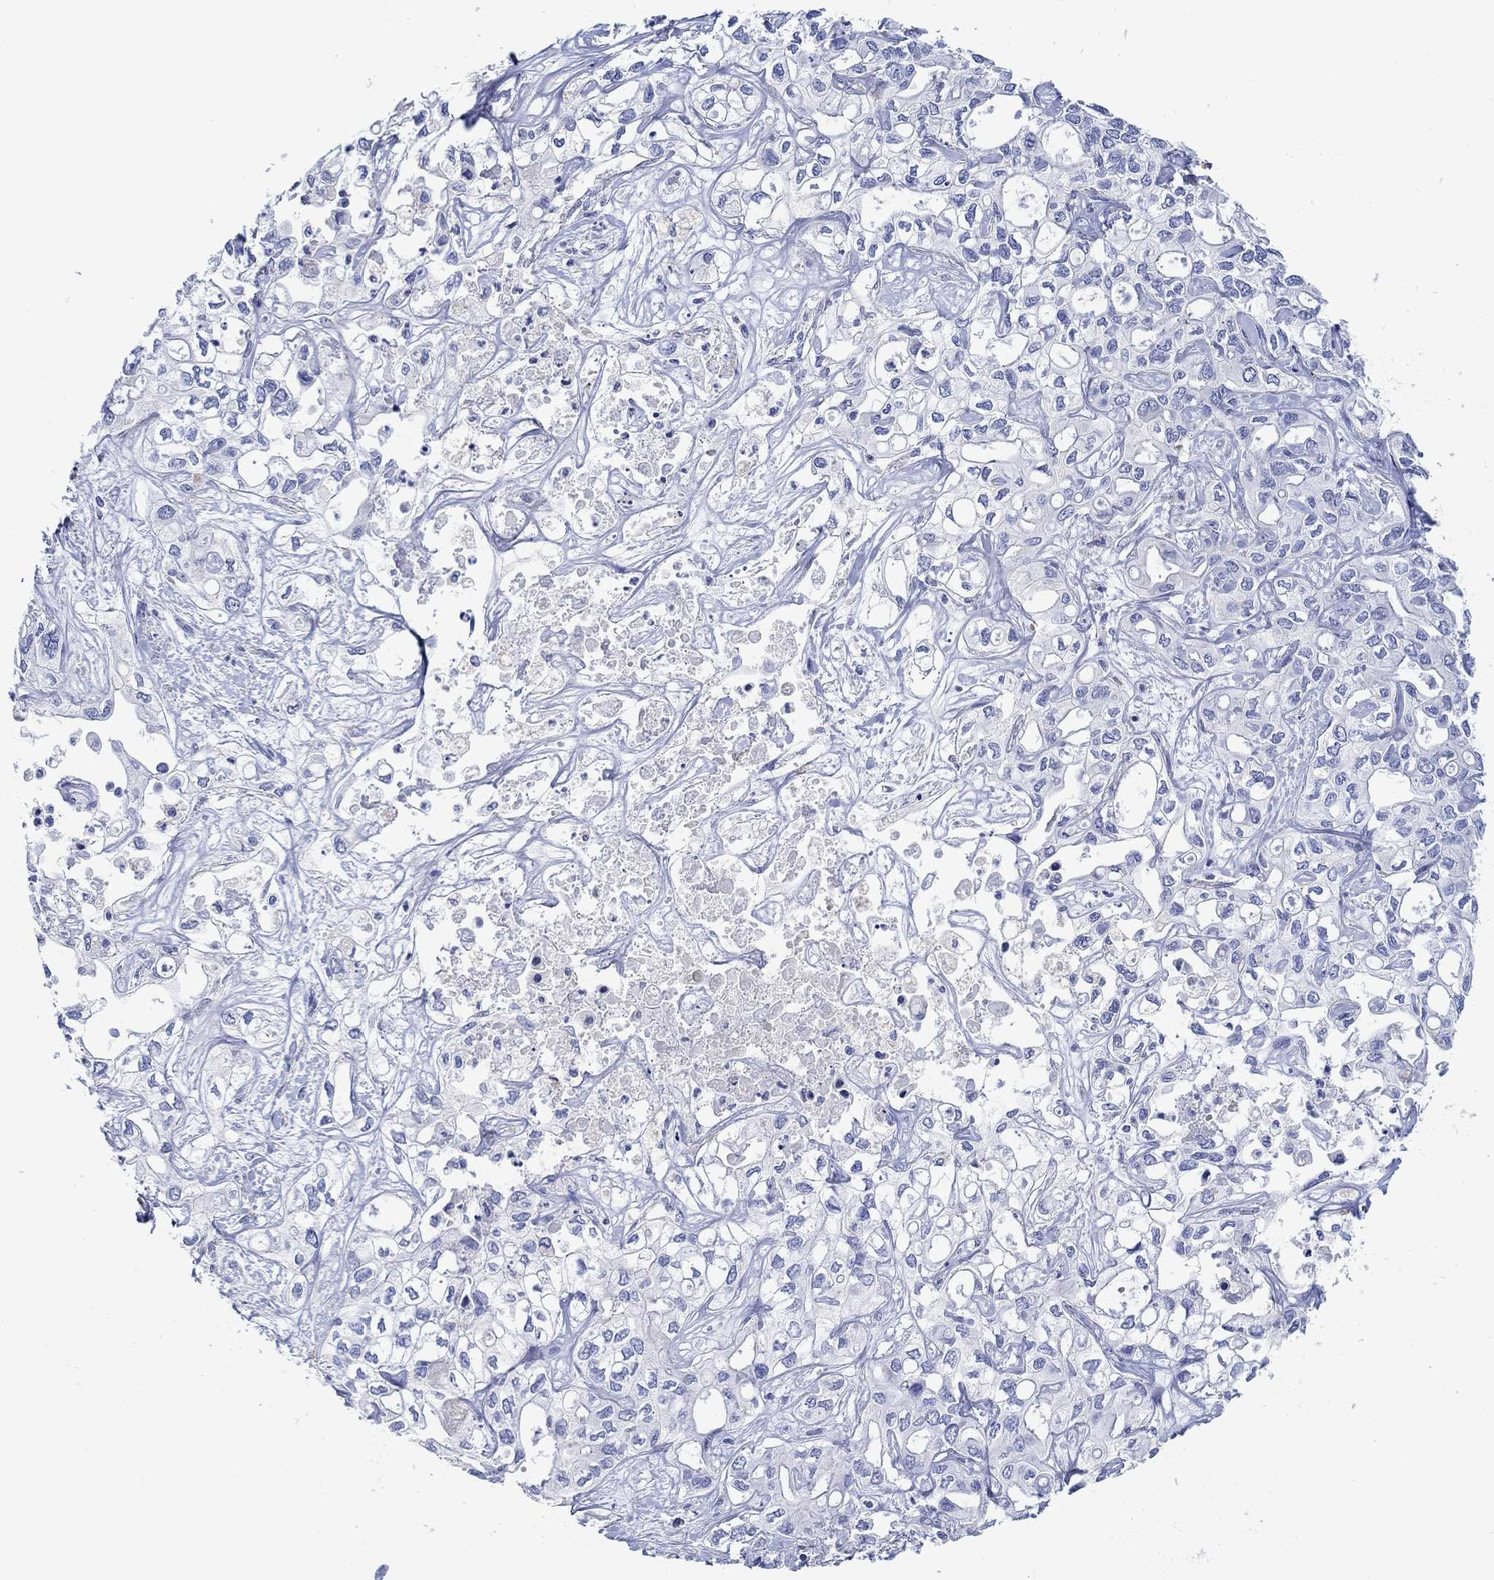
{"staining": {"intensity": "negative", "quantity": "none", "location": "none"}, "tissue": "liver cancer", "cell_type": "Tumor cells", "image_type": "cancer", "snomed": [{"axis": "morphology", "description": "Cholangiocarcinoma"}, {"axis": "topography", "description": "Liver"}], "caption": "IHC of human liver cholangiocarcinoma reveals no positivity in tumor cells.", "gene": "P2RY6", "patient": {"sex": "female", "age": 64}}